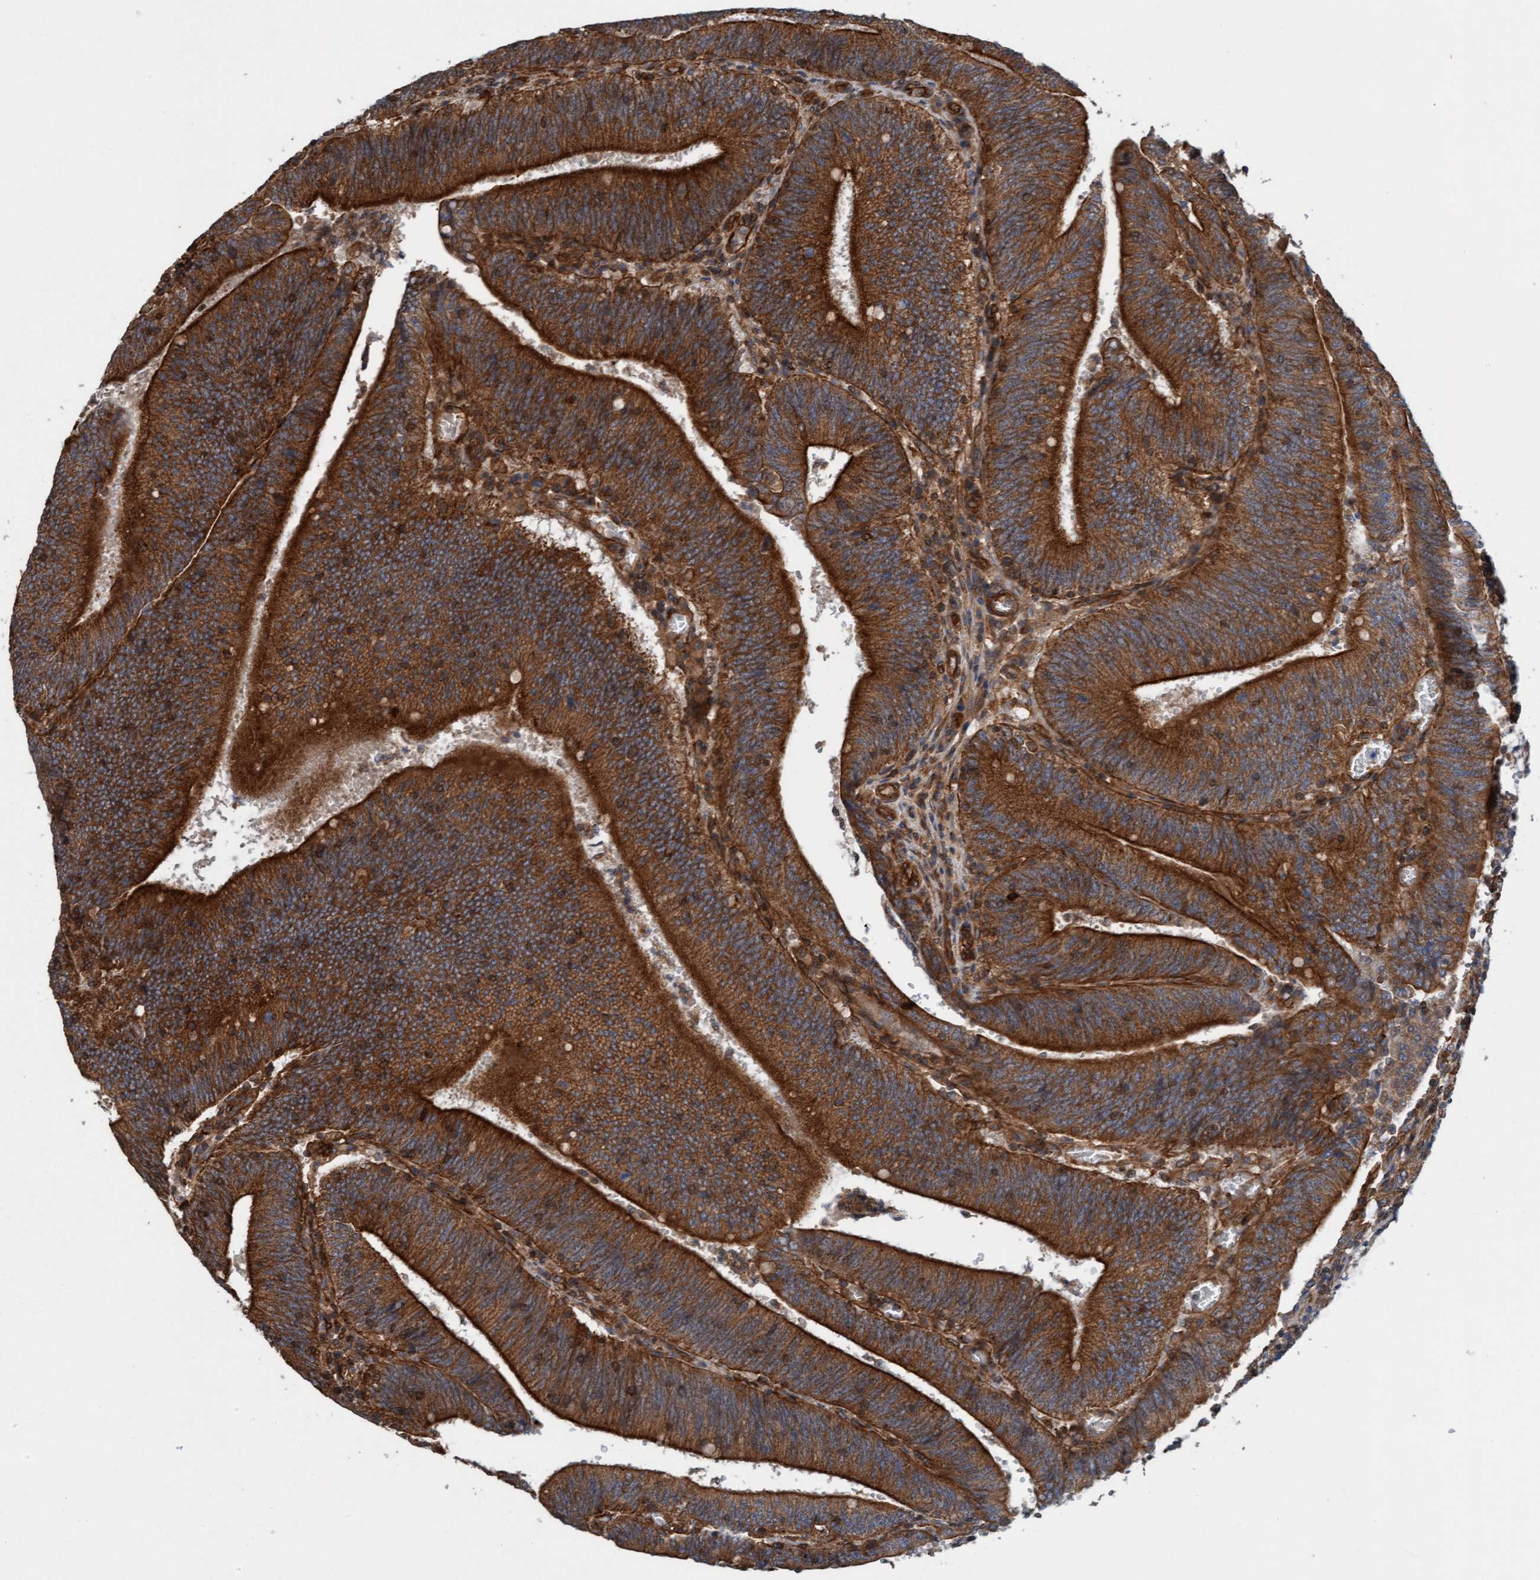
{"staining": {"intensity": "strong", "quantity": ">75%", "location": "cytoplasmic/membranous"}, "tissue": "colorectal cancer", "cell_type": "Tumor cells", "image_type": "cancer", "snomed": [{"axis": "morphology", "description": "Normal tissue, NOS"}, {"axis": "morphology", "description": "Adenocarcinoma, NOS"}, {"axis": "topography", "description": "Rectum"}], "caption": "This is a histology image of IHC staining of adenocarcinoma (colorectal), which shows strong positivity in the cytoplasmic/membranous of tumor cells.", "gene": "ERAL1", "patient": {"sex": "female", "age": 66}}